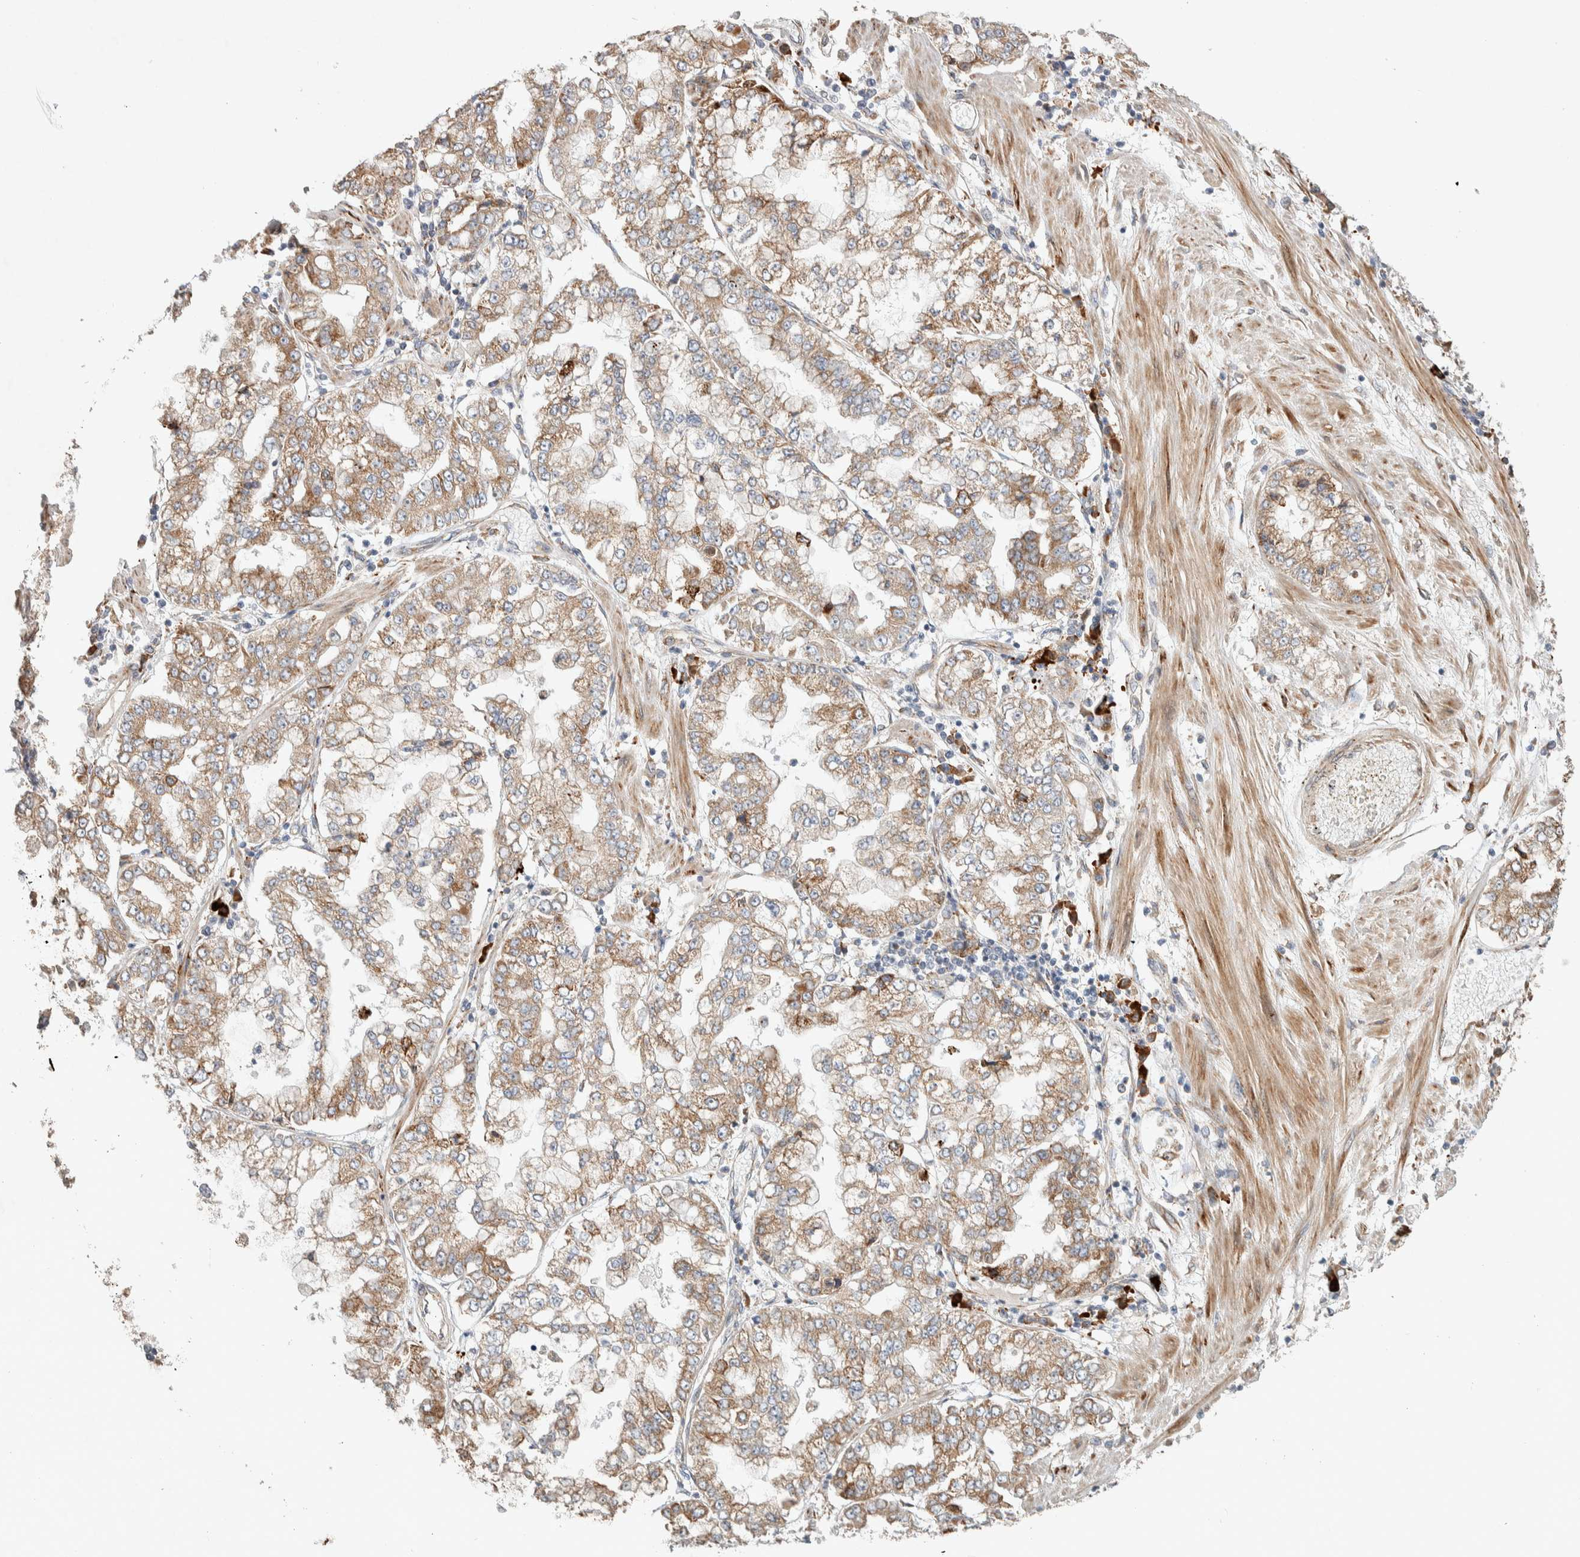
{"staining": {"intensity": "moderate", "quantity": ">75%", "location": "cytoplasmic/membranous"}, "tissue": "stomach cancer", "cell_type": "Tumor cells", "image_type": "cancer", "snomed": [{"axis": "morphology", "description": "Adenocarcinoma, NOS"}, {"axis": "topography", "description": "Stomach"}], "caption": "Tumor cells reveal medium levels of moderate cytoplasmic/membranous expression in about >75% of cells in stomach cancer (adenocarcinoma).", "gene": "ADCY8", "patient": {"sex": "male", "age": 76}}